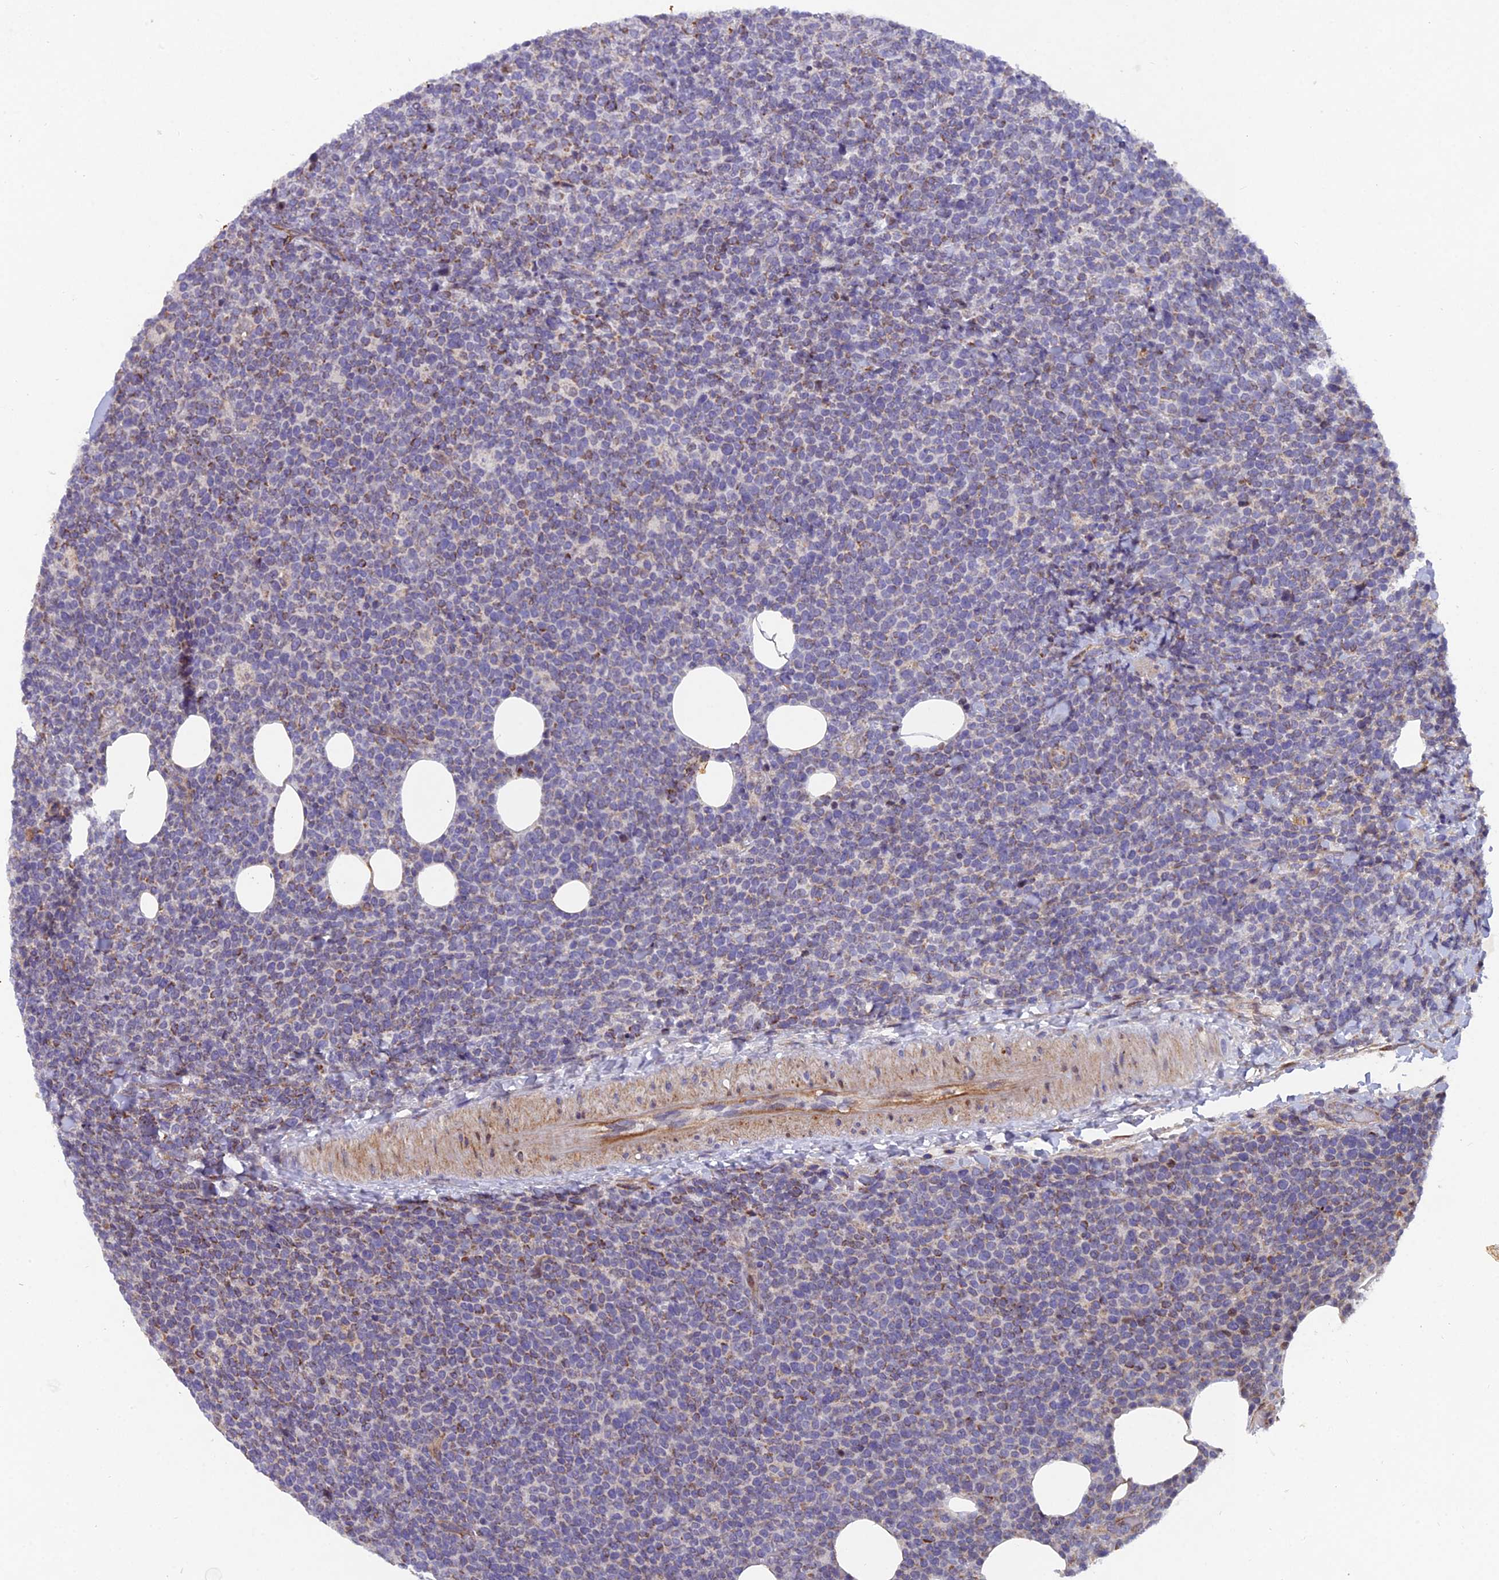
{"staining": {"intensity": "weak", "quantity": "25%-75%", "location": "cytoplasmic/membranous"}, "tissue": "lymphoma", "cell_type": "Tumor cells", "image_type": "cancer", "snomed": [{"axis": "morphology", "description": "Malignant lymphoma, non-Hodgkin's type, High grade"}, {"axis": "topography", "description": "Lymph node"}], "caption": "Immunohistochemical staining of high-grade malignant lymphoma, non-Hodgkin's type shows weak cytoplasmic/membranous protein positivity in approximately 25%-75% of tumor cells. The staining was performed using DAB (3,3'-diaminobenzidine), with brown indicating positive protein expression. Nuclei are stained blue with hematoxylin.", "gene": "XKR9", "patient": {"sex": "male", "age": 61}}